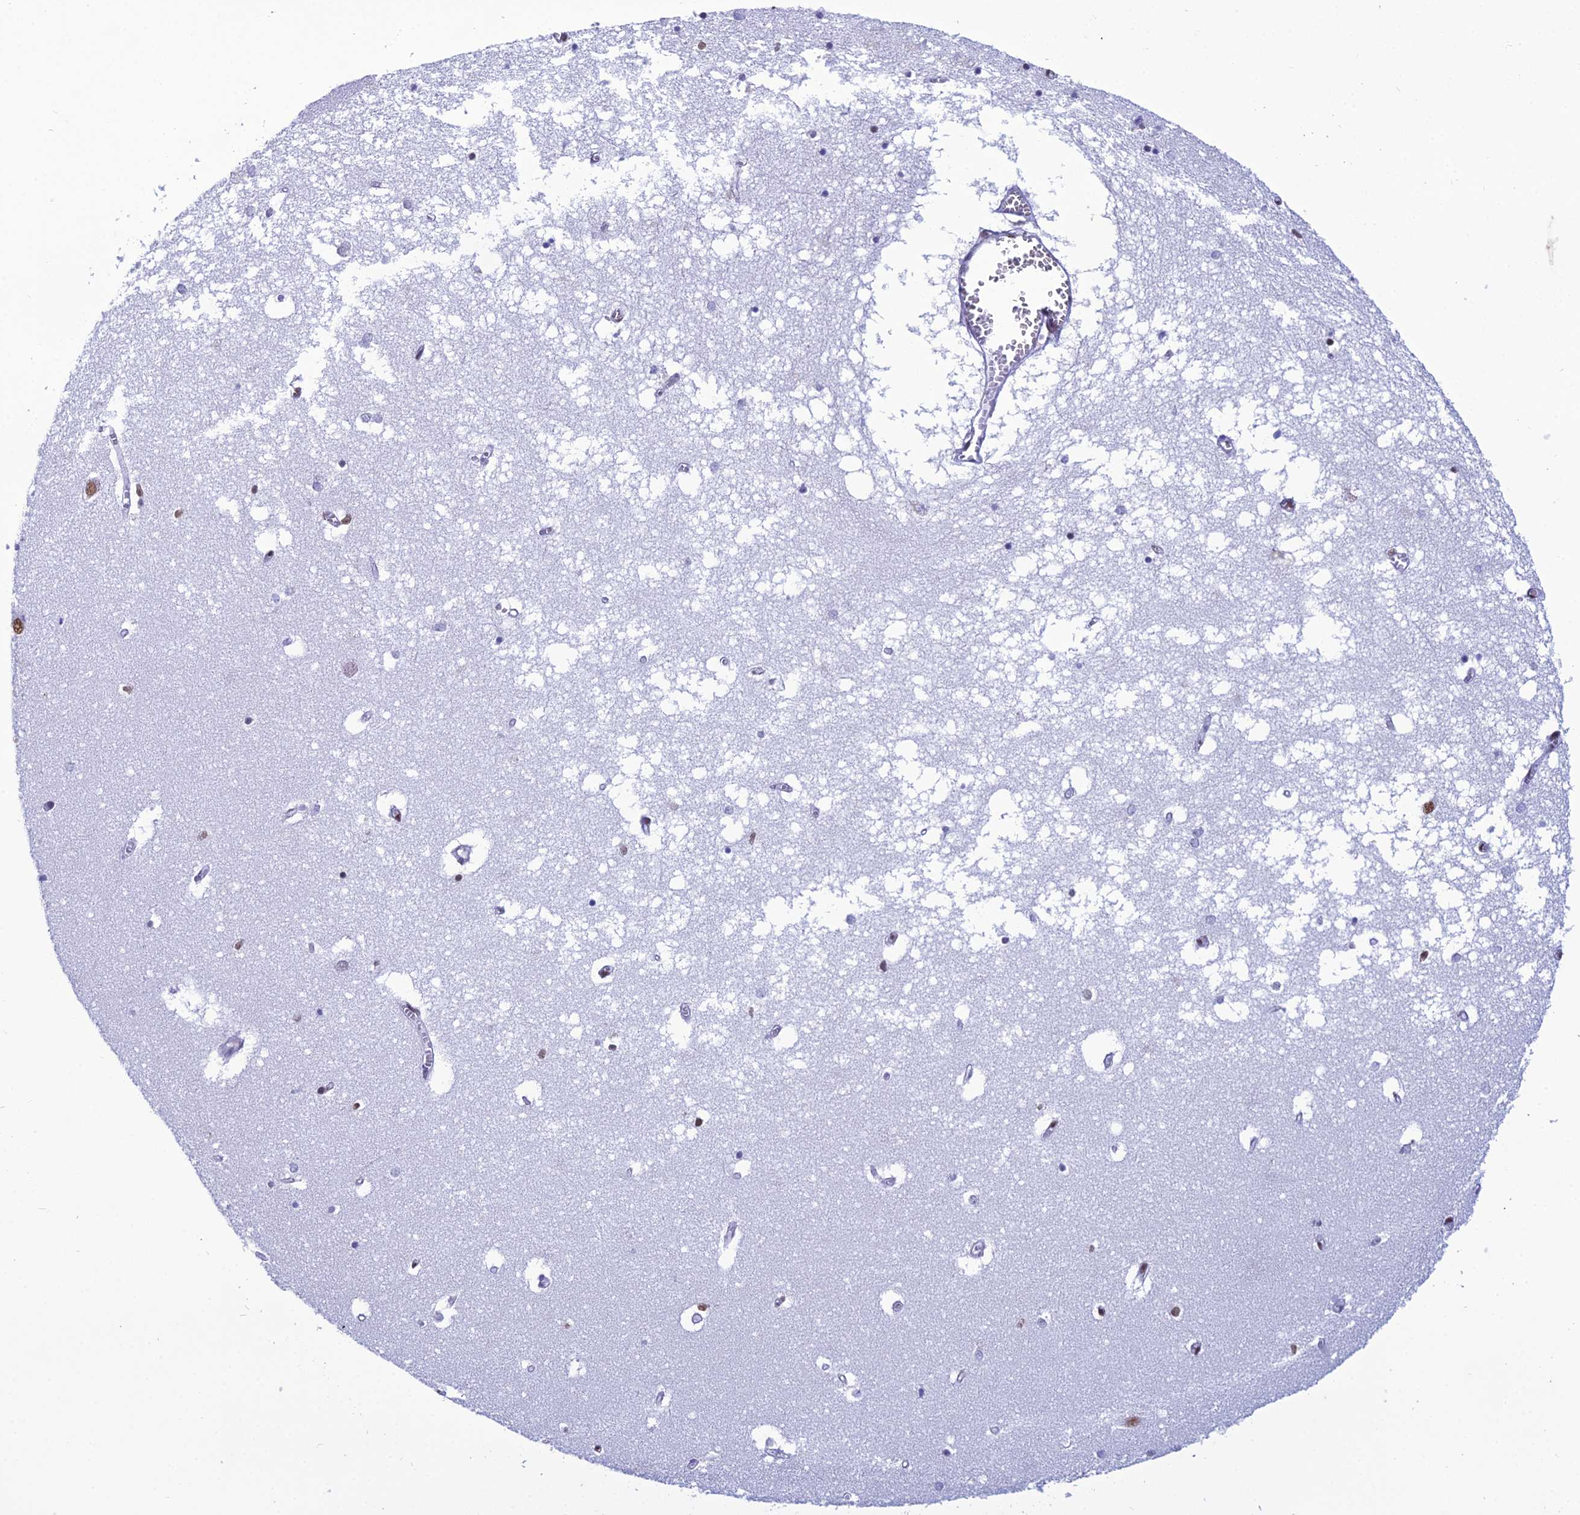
{"staining": {"intensity": "moderate", "quantity": "<25%", "location": "nuclear"}, "tissue": "hippocampus", "cell_type": "Glial cells", "image_type": "normal", "snomed": [{"axis": "morphology", "description": "Normal tissue, NOS"}, {"axis": "topography", "description": "Hippocampus"}], "caption": "A histopathology image of human hippocampus stained for a protein displays moderate nuclear brown staining in glial cells.", "gene": "PRAMEF12", "patient": {"sex": "male", "age": 70}}